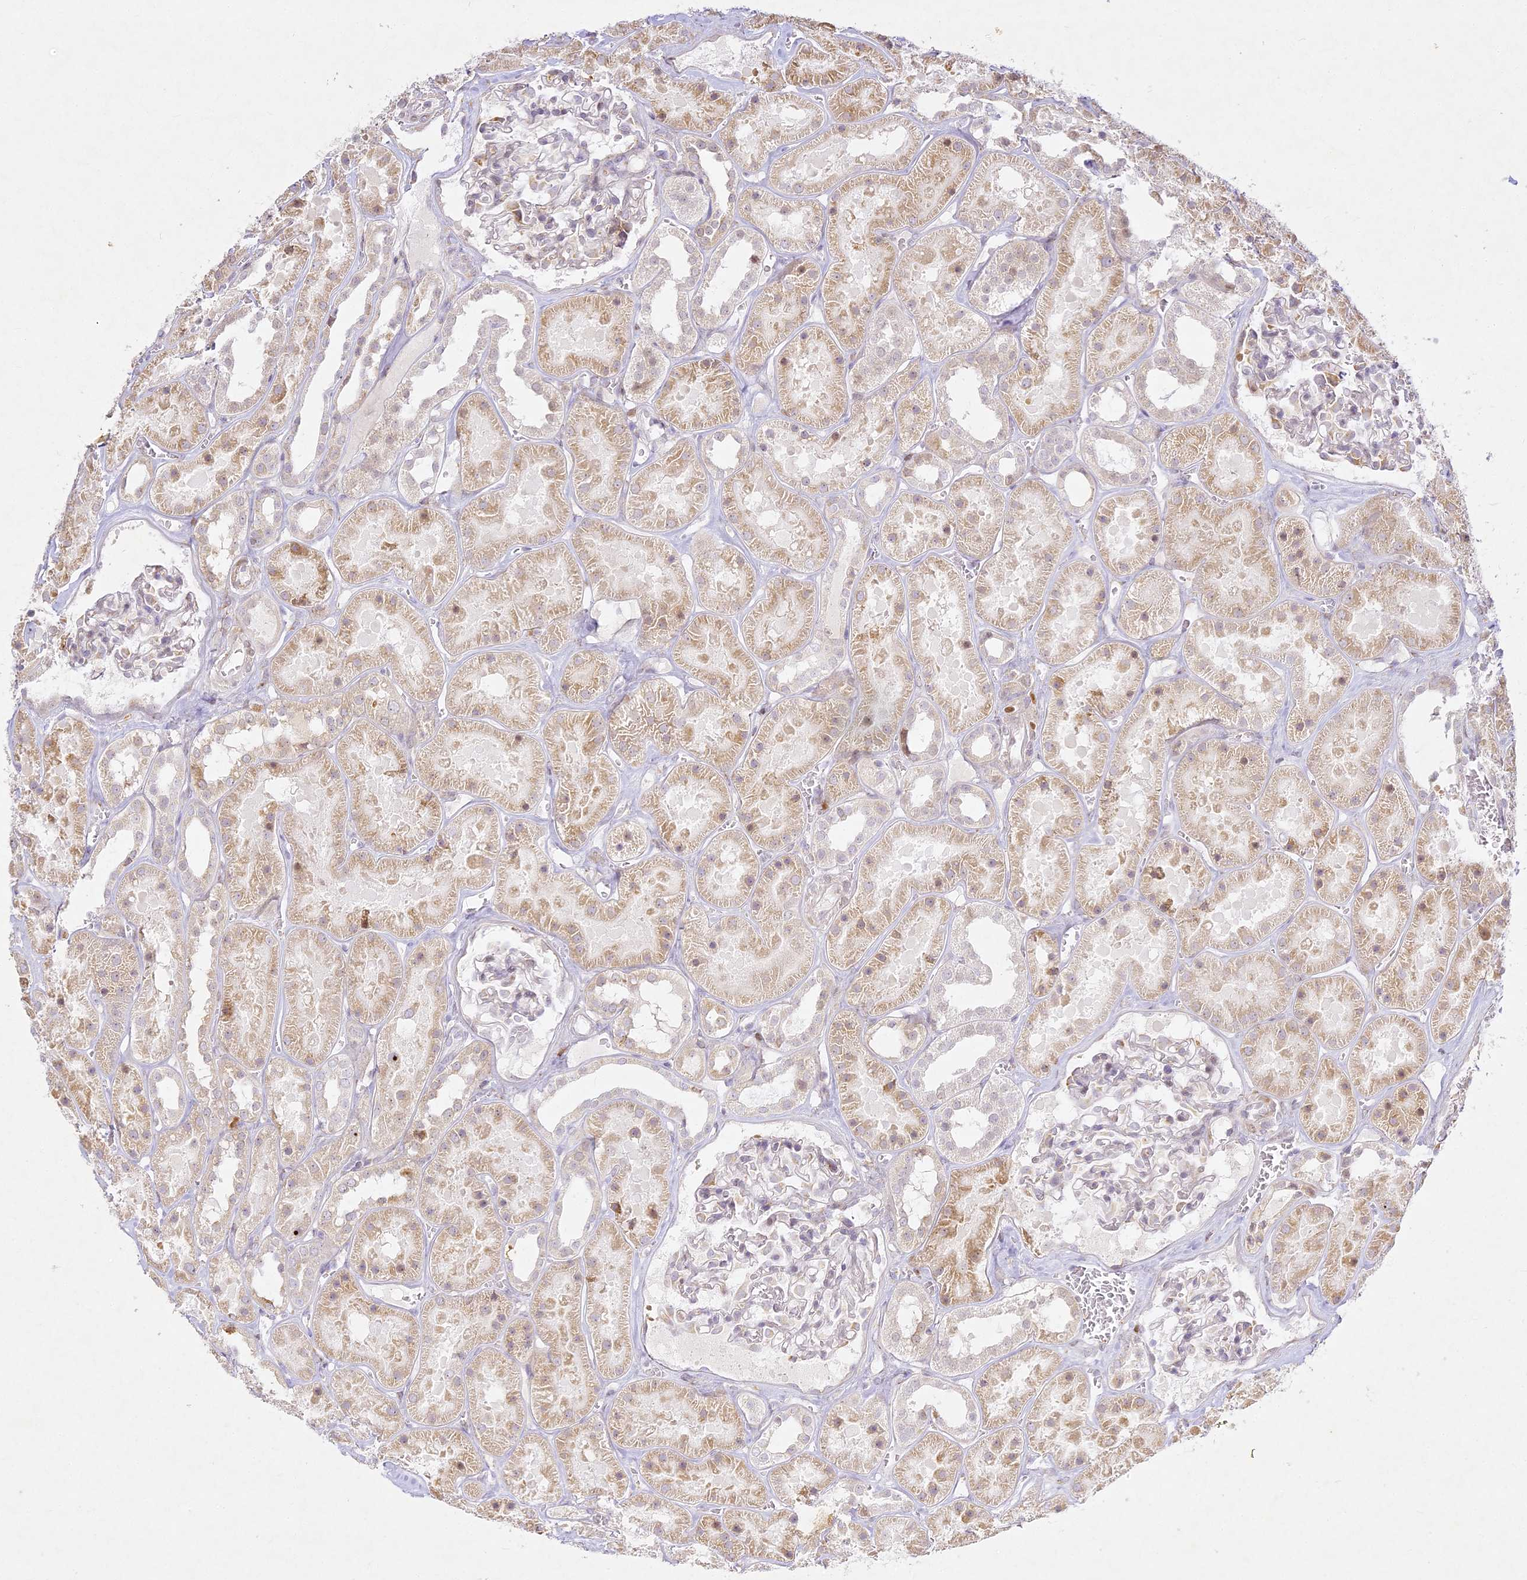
{"staining": {"intensity": "weak", "quantity": "<25%", "location": "cytoplasmic/membranous"}, "tissue": "kidney", "cell_type": "Cells in glomeruli", "image_type": "normal", "snomed": [{"axis": "morphology", "description": "Normal tissue, NOS"}, {"axis": "topography", "description": "Kidney"}], "caption": "IHC image of benign kidney: human kidney stained with DAB exhibits no significant protein expression in cells in glomeruli.", "gene": "SLC30A5", "patient": {"sex": "female", "age": 41}}